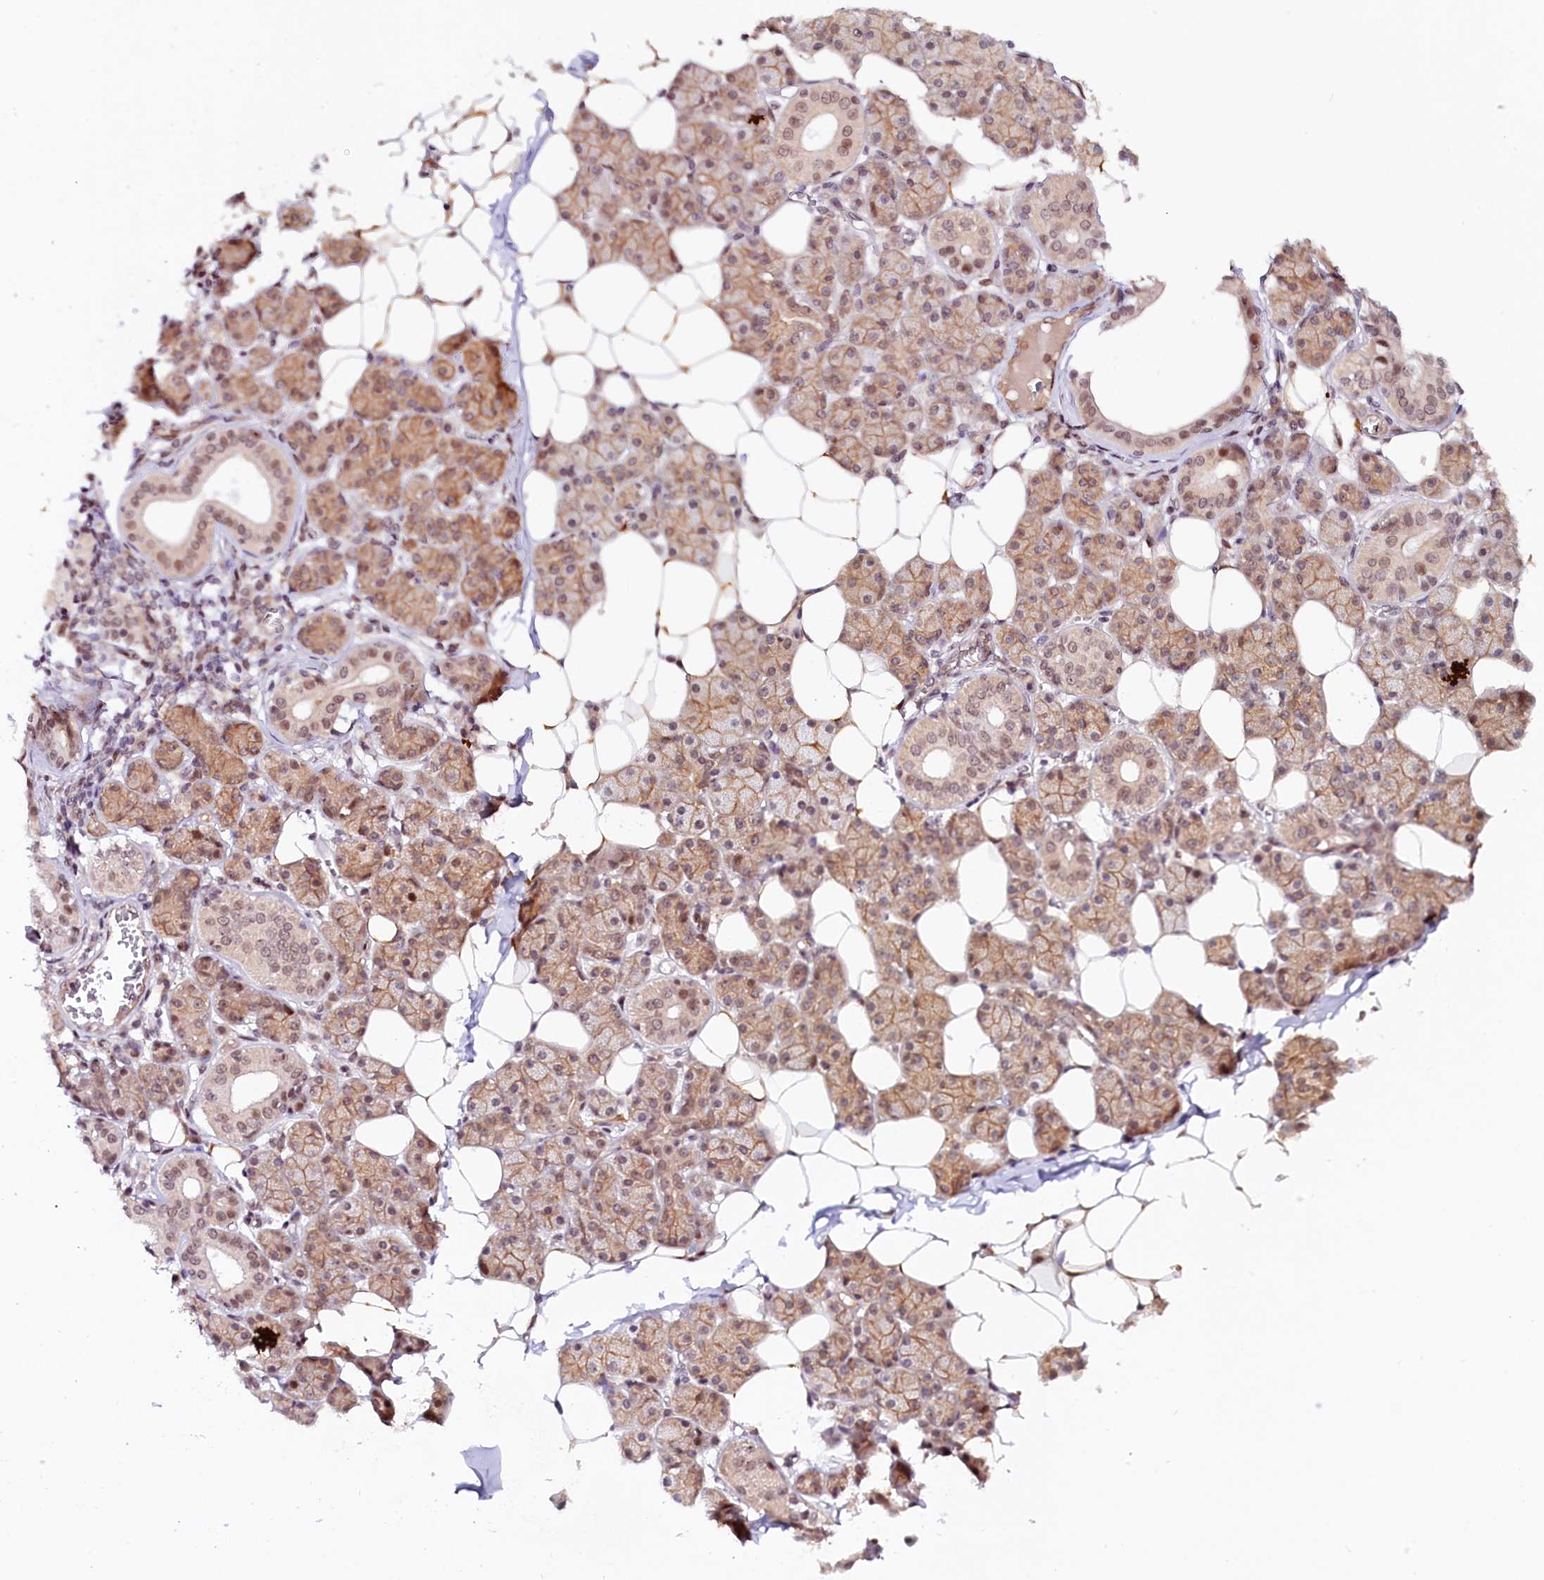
{"staining": {"intensity": "moderate", "quantity": ">75%", "location": "cytoplasmic/membranous,nuclear"}, "tissue": "salivary gland", "cell_type": "Glandular cells", "image_type": "normal", "snomed": [{"axis": "morphology", "description": "Normal tissue, NOS"}, {"axis": "topography", "description": "Salivary gland"}], "caption": "A medium amount of moderate cytoplasmic/membranous,nuclear positivity is seen in approximately >75% of glandular cells in unremarkable salivary gland.", "gene": "ANKRD24", "patient": {"sex": "female", "age": 33}}